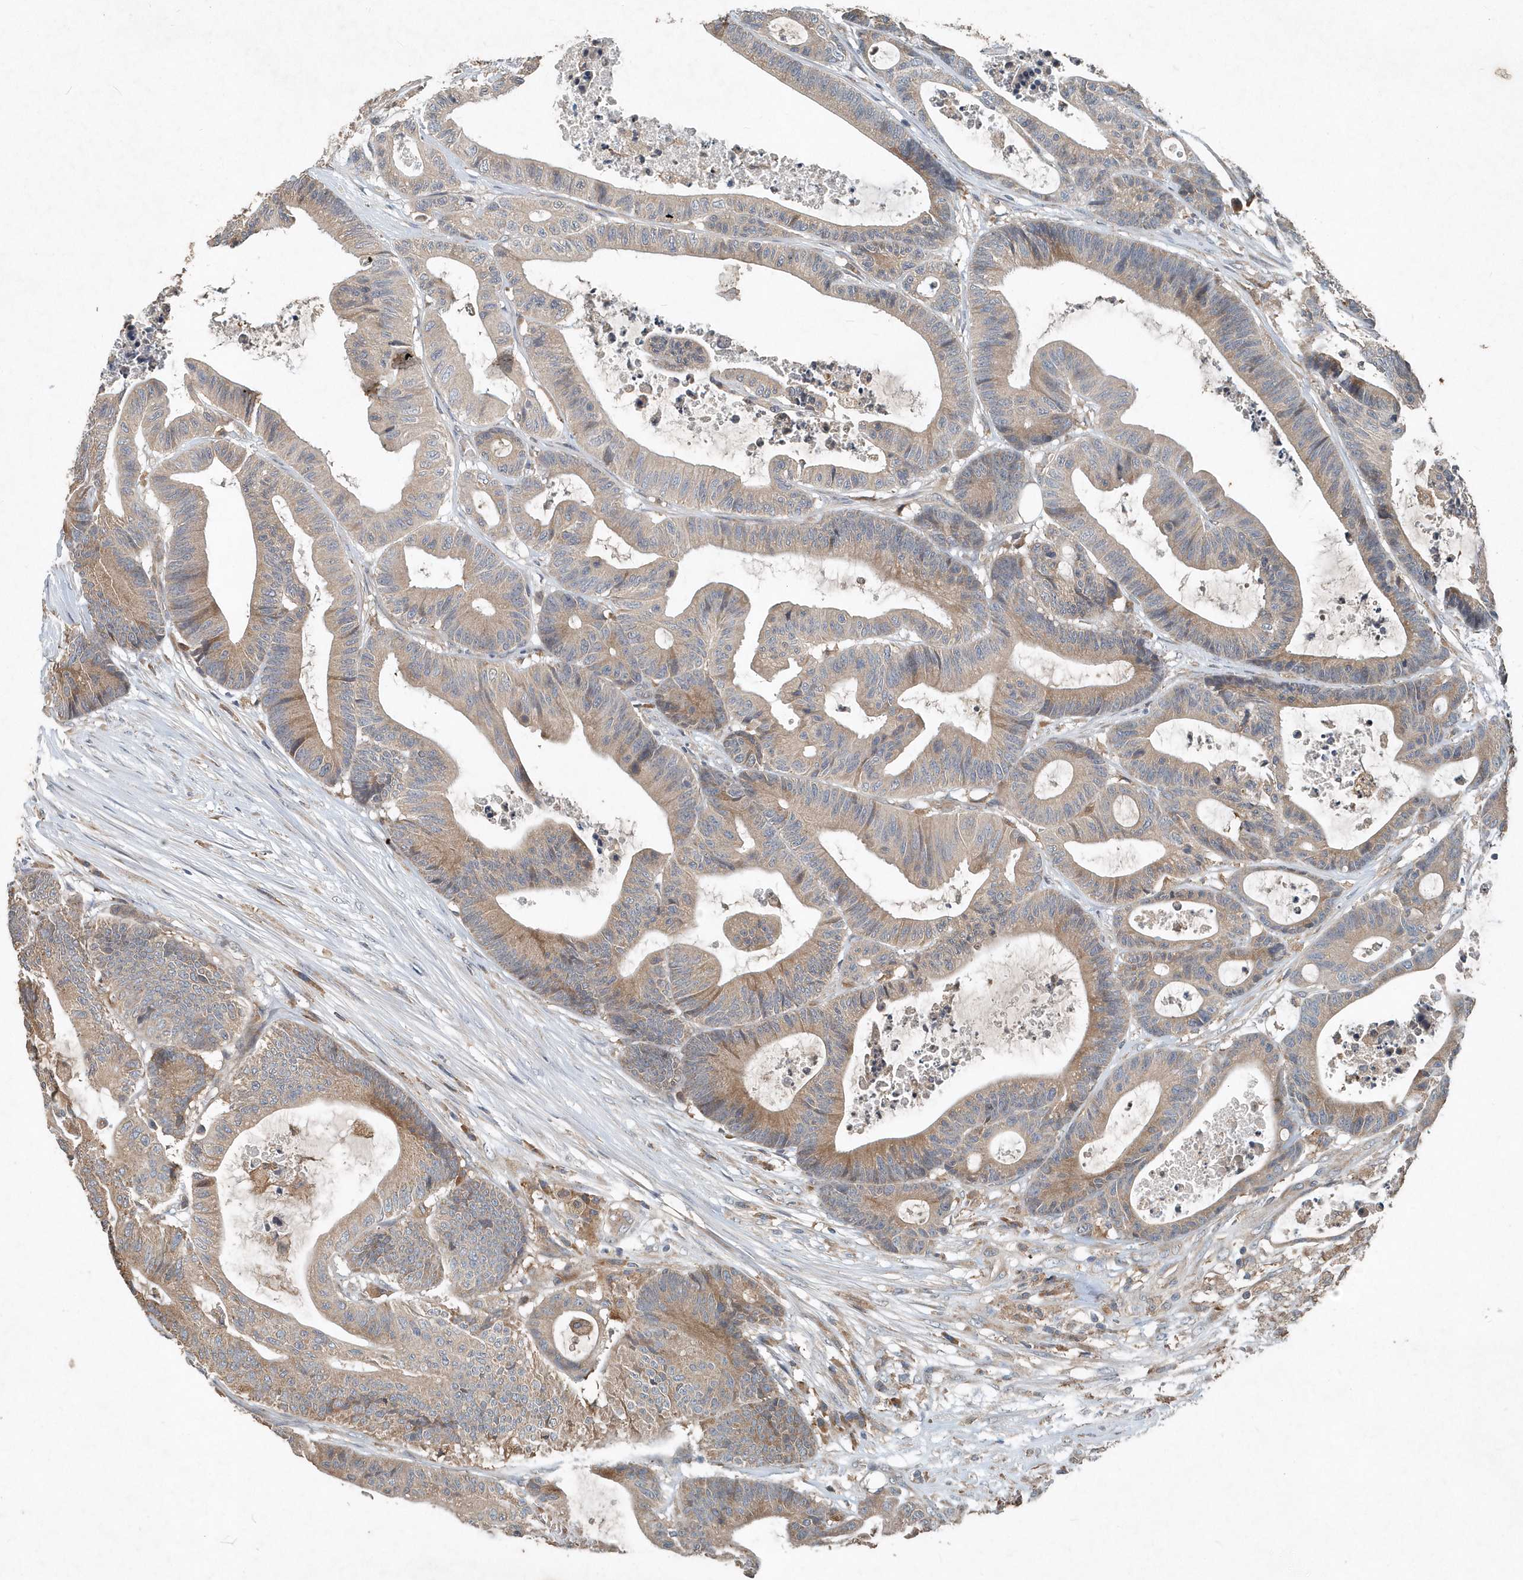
{"staining": {"intensity": "weak", "quantity": ">75%", "location": "cytoplasmic/membranous"}, "tissue": "colorectal cancer", "cell_type": "Tumor cells", "image_type": "cancer", "snomed": [{"axis": "morphology", "description": "Adenocarcinoma, NOS"}, {"axis": "topography", "description": "Colon"}], "caption": "Tumor cells display weak cytoplasmic/membranous staining in about >75% of cells in adenocarcinoma (colorectal).", "gene": "SCFD2", "patient": {"sex": "female", "age": 84}}